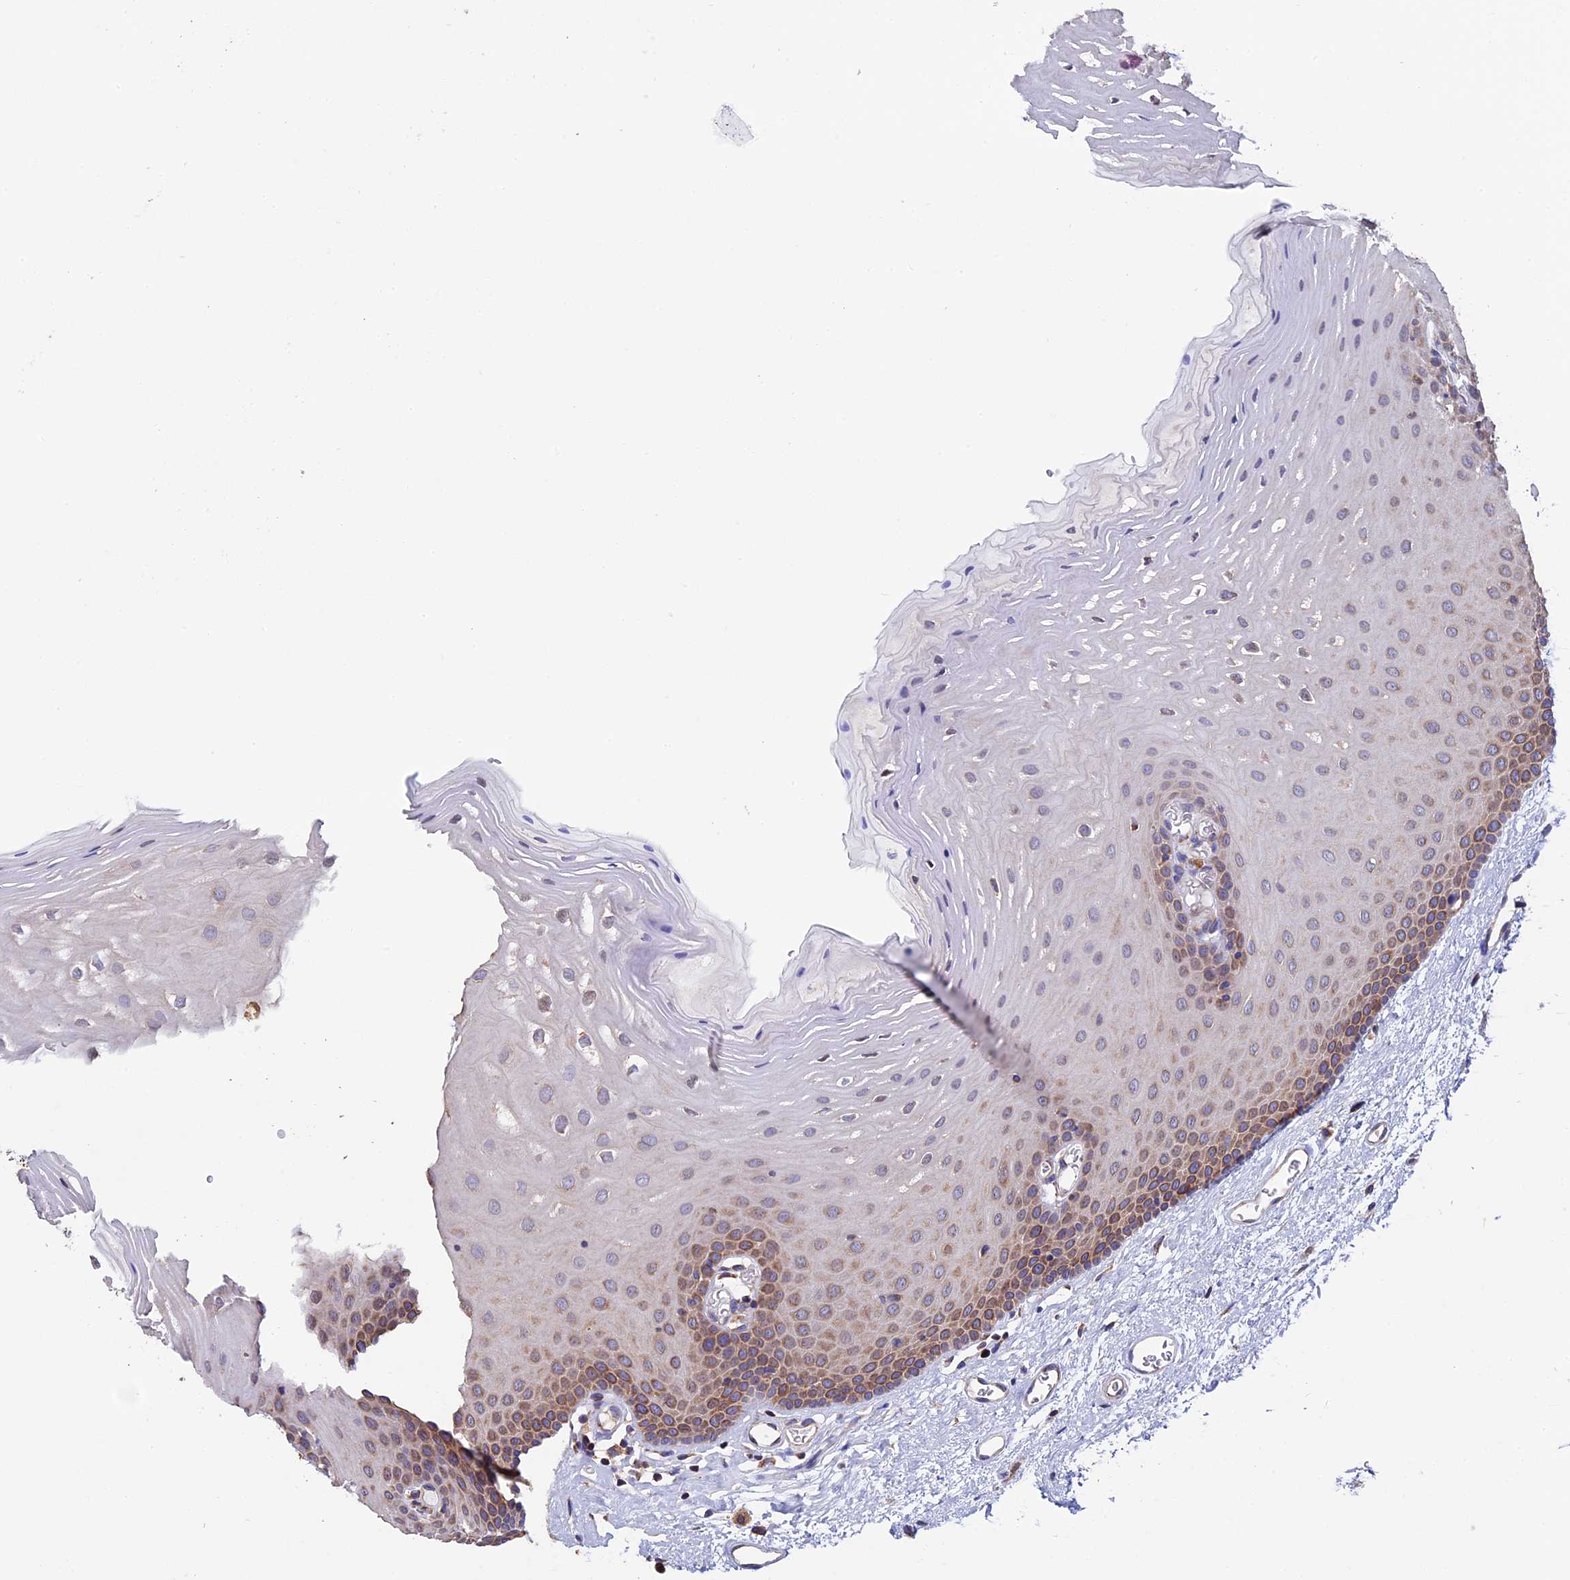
{"staining": {"intensity": "moderate", "quantity": "25%-75%", "location": "cytoplasmic/membranous"}, "tissue": "oral mucosa", "cell_type": "Squamous epithelial cells", "image_type": "normal", "snomed": [{"axis": "morphology", "description": "Normal tissue, NOS"}, {"axis": "topography", "description": "Oral tissue"}], "caption": "Protein analysis of normal oral mucosa displays moderate cytoplasmic/membranous expression in about 25%-75% of squamous epithelial cells.", "gene": "SLC9A5", "patient": {"sex": "female", "age": 70}}